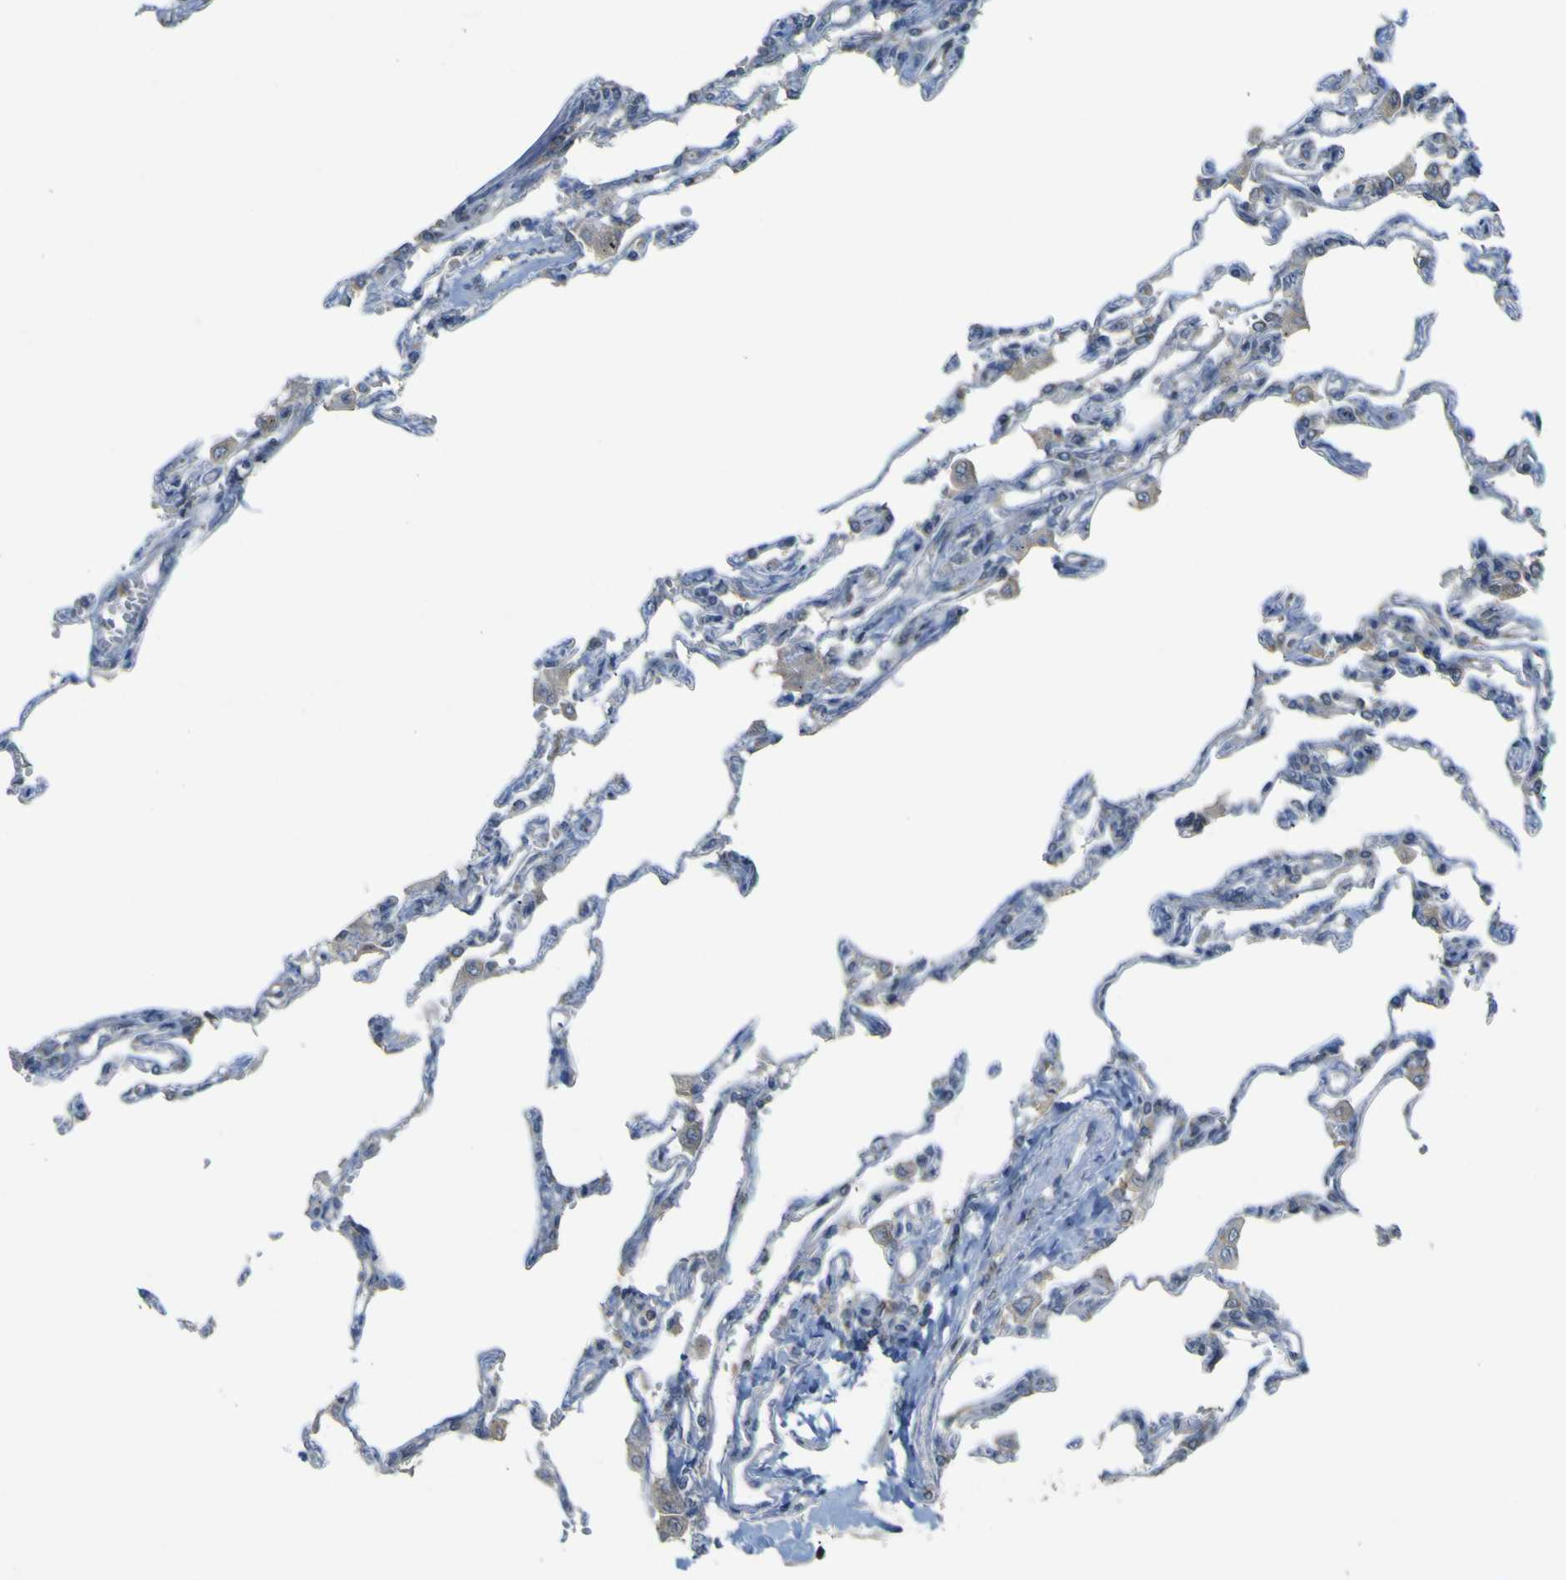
{"staining": {"intensity": "weak", "quantity": "<25%", "location": "cytoplasmic/membranous"}, "tissue": "lung", "cell_type": "Alveolar cells", "image_type": "normal", "snomed": [{"axis": "morphology", "description": "Normal tissue, NOS"}, {"axis": "topography", "description": "Lung"}], "caption": "Immunohistochemistry (IHC) histopathology image of normal lung: lung stained with DAB demonstrates no significant protein staining in alveolar cells.", "gene": "IGF2R", "patient": {"sex": "male", "age": 21}}